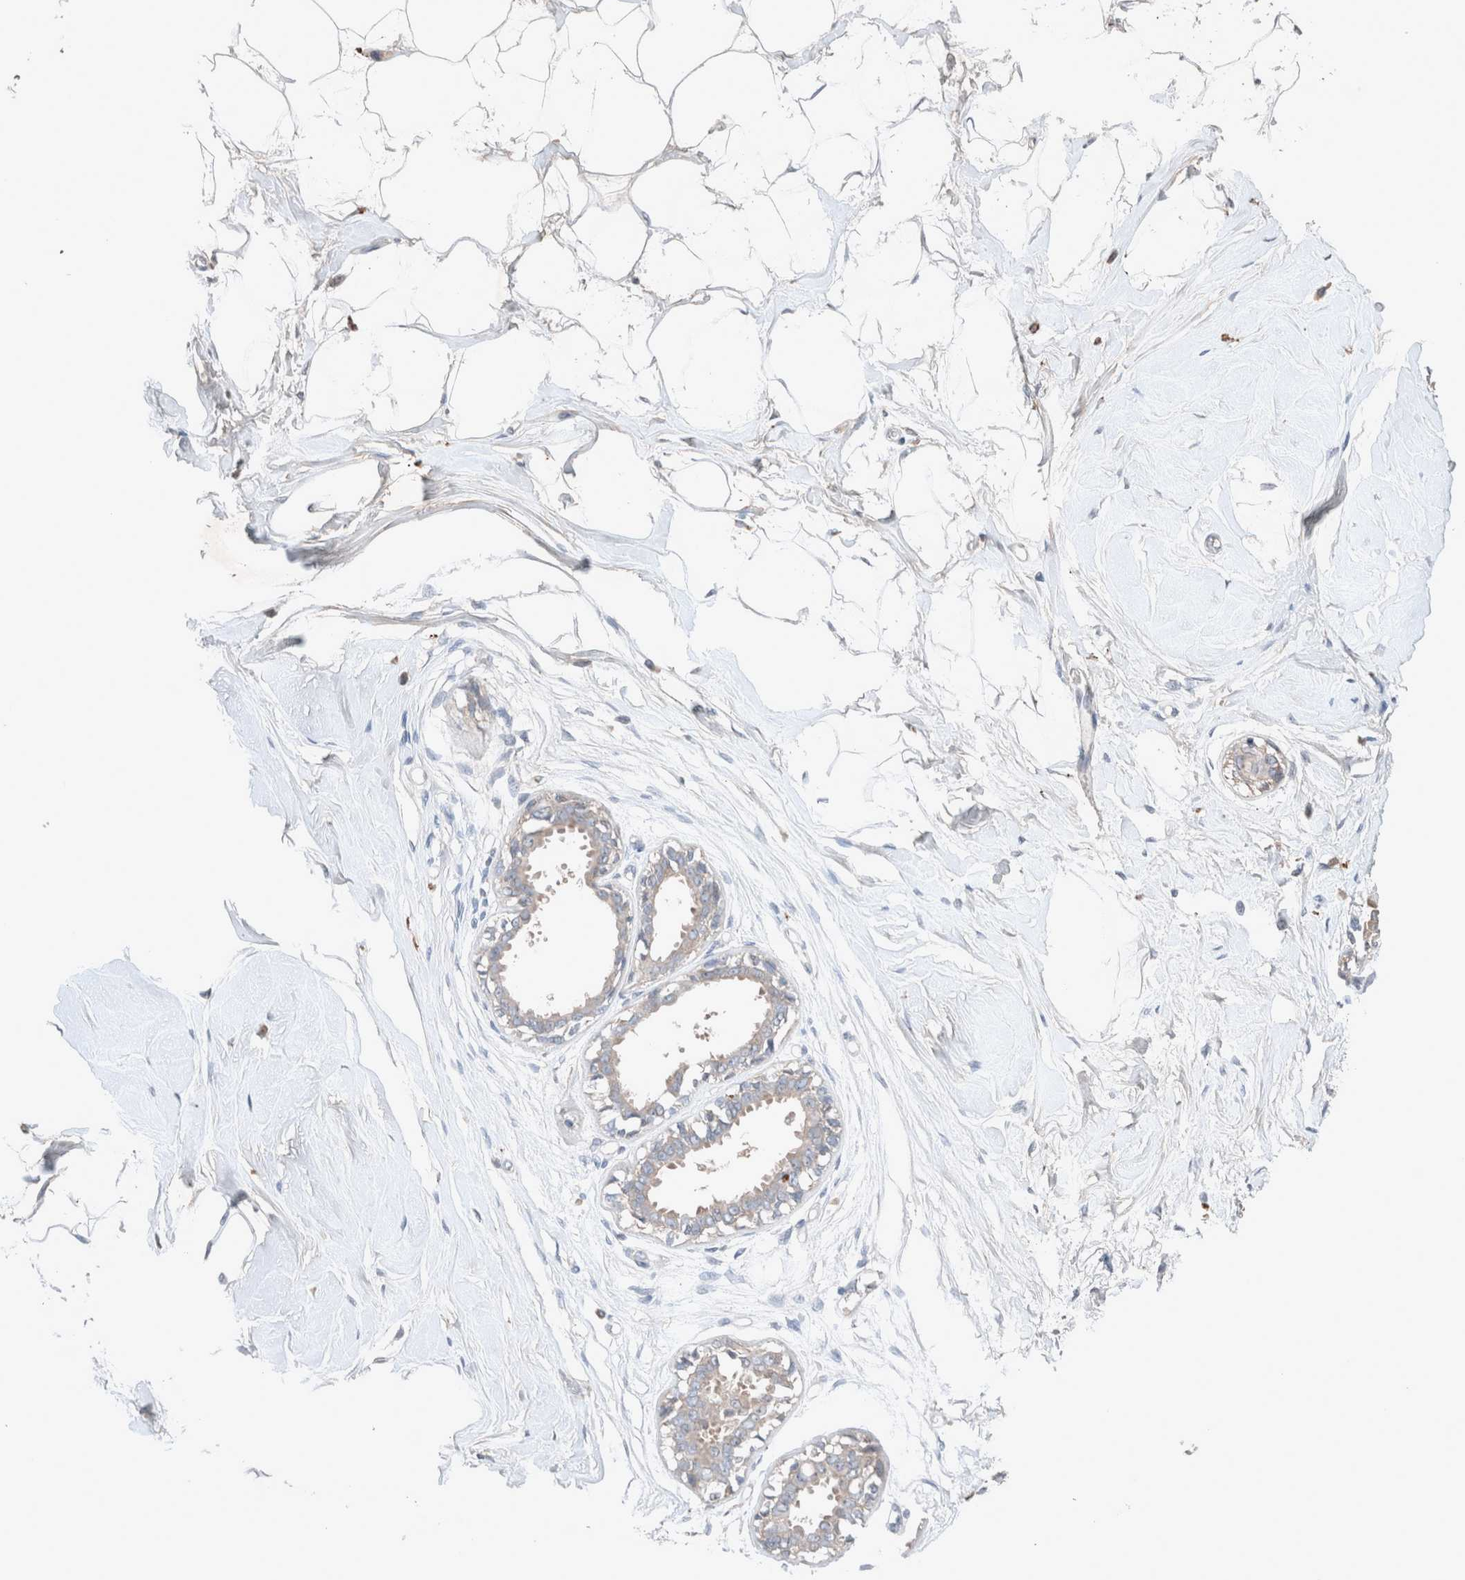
{"staining": {"intensity": "negative", "quantity": "none", "location": "none"}, "tissue": "breast", "cell_type": "Adipocytes", "image_type": "normal", "snomed": [{"axis": "morphology", "description": "Normal tissue, NOS"}, {"axis": "topography", "description": "Breast"}], "caption": "DAB immunohistochemical staining of normal breast exhibits no significant positivity in adipocytes.", "gene": "UGCG", "patient": {"sex": "female", "age": 45}}